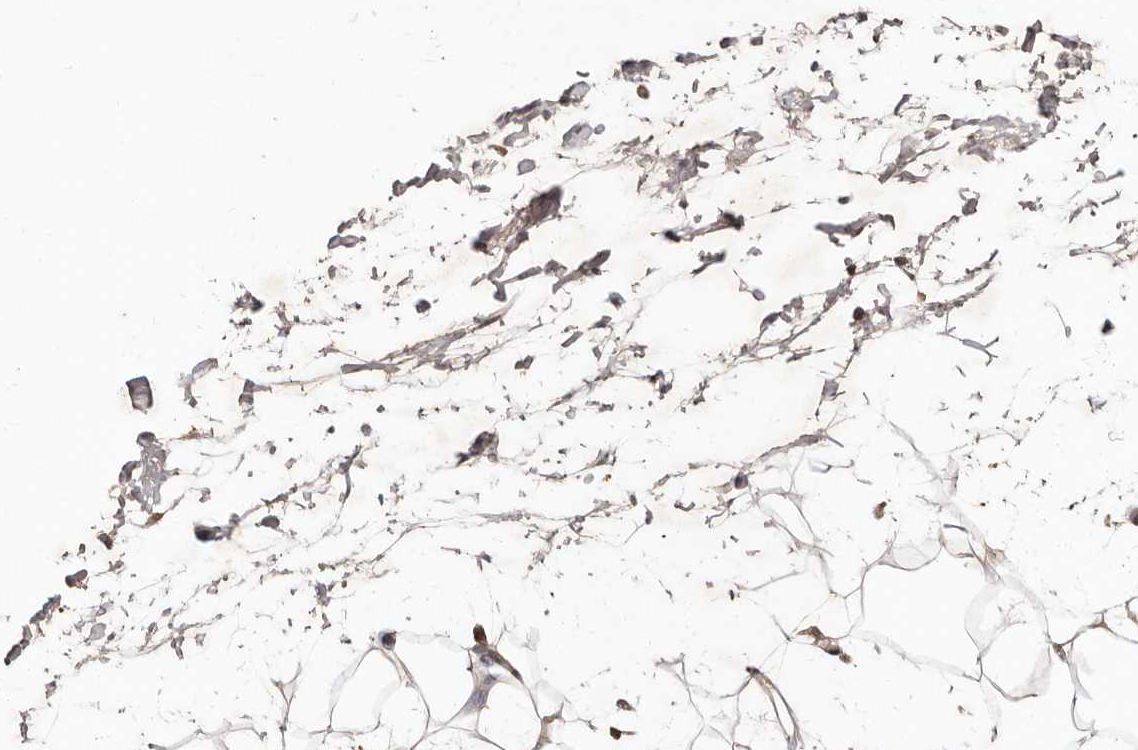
{"staining": {"intensity": "moderate", "quantity": ">75%", "location": "nuclear"}, "tissue": "adipose tissue", "cell_type": "Adipocytes", "image_type": "normal", "snomed": [{"axis": "morphology", "description": "Normal tissue, NOS"}, {"axis": "topography", "description": "Soft tissue"}], "caption": "Immunohistochemical staining of unremarkable adipose tissue reveals medium levels of moderate nuclear staining in approximately >75% of adipocytes.", "gene": "BICRAL", "patient": {"sex": "male", "age": 72}}